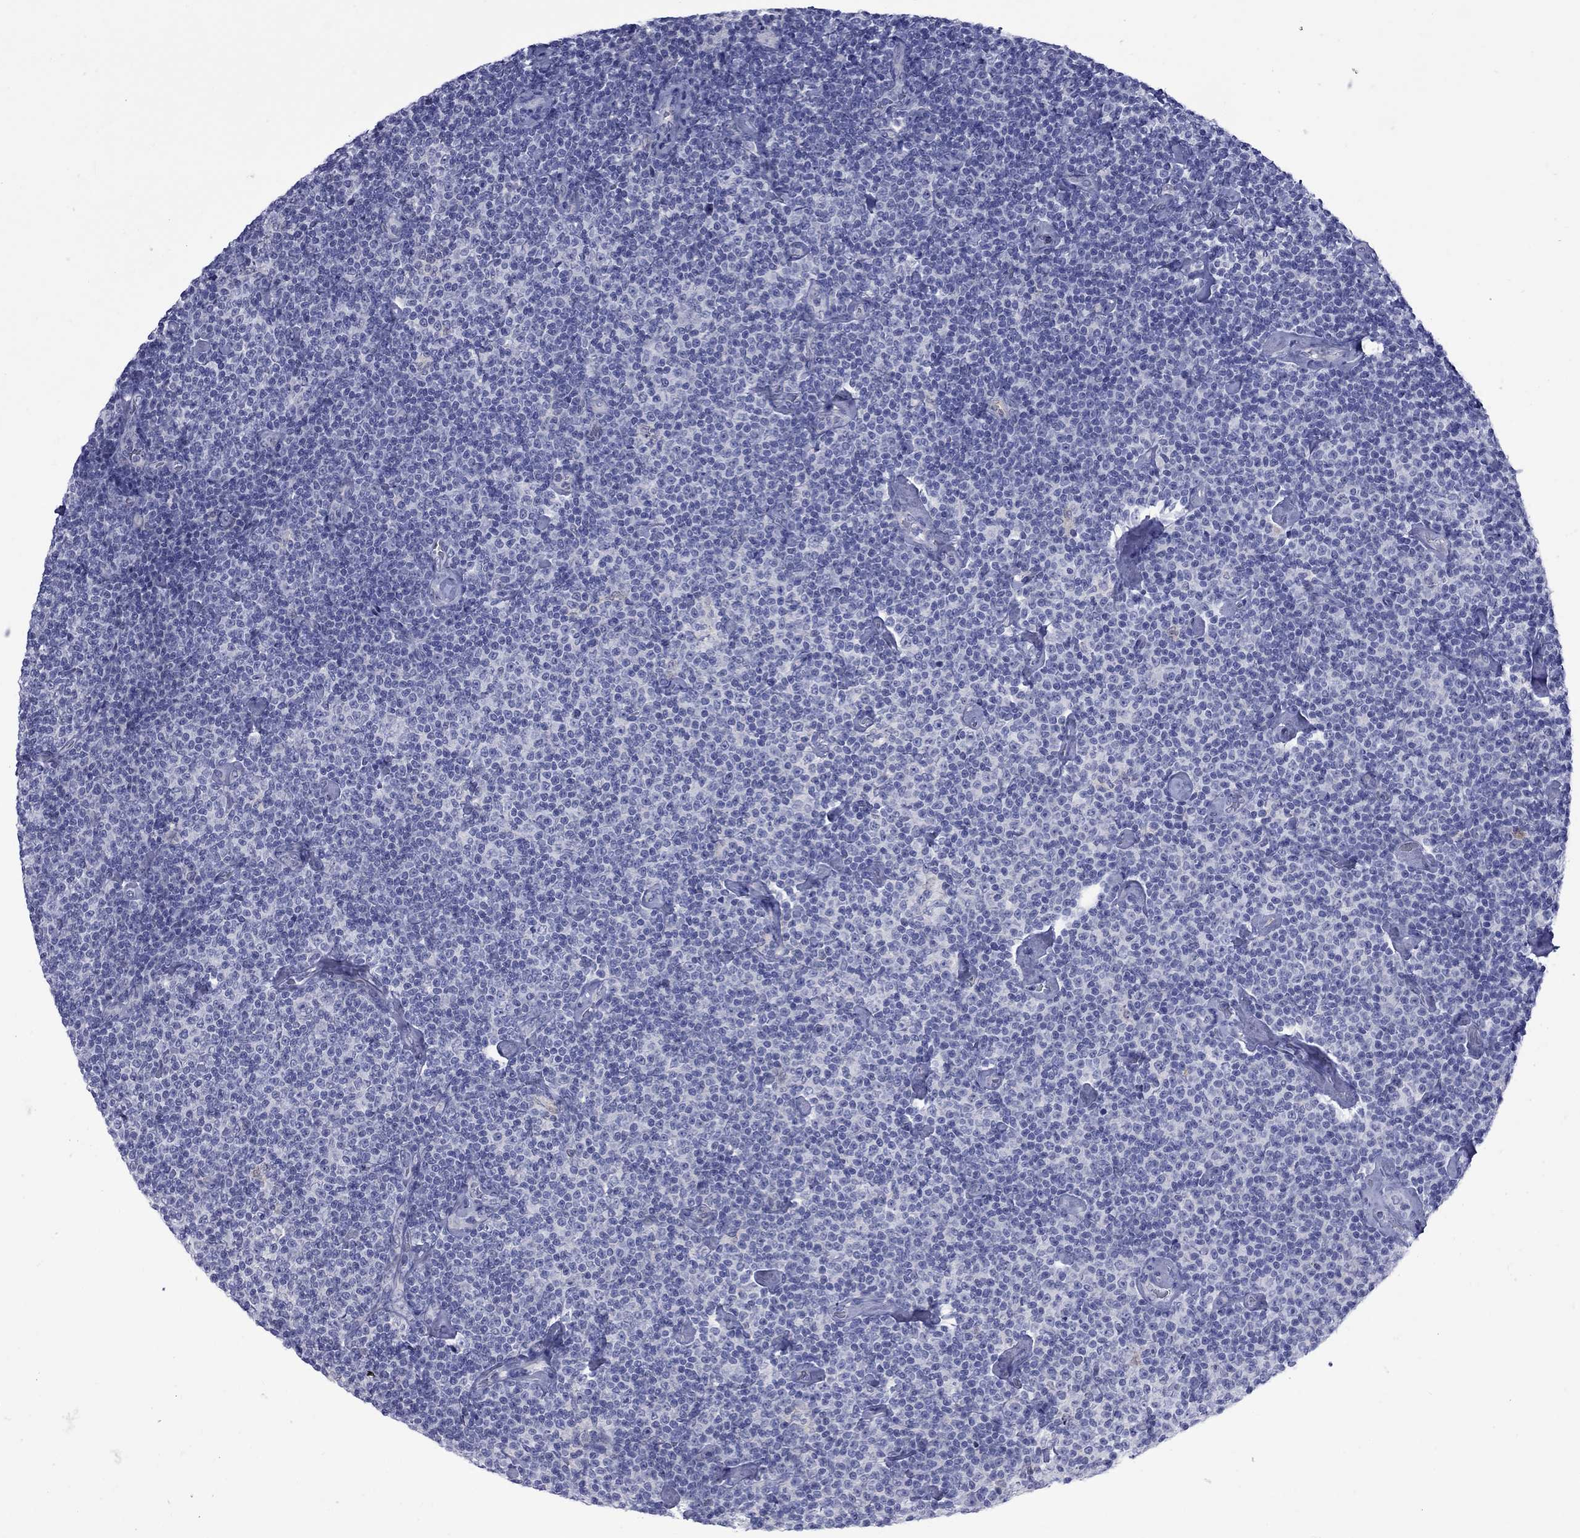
{"staining": {"intensity": "negative", "quantity": "none", "location": "none"}, "tissue": "lymphoma", "cell_type": "Tumor cells", "image_type": "cancer", "snomed": [{"axis": "morphology", "description": "Malignant lymphoma, non-Hodgkin's type, Low grade"}, {"axis": "topography", "description": "Lymph node"}], "caption": "Immunohistochemistry image of neoplastic tissue: low-grade malignant lymphoma, non-Hodgkin's type stained with DAB reveals no significant protein expression in tumor cells.", "gene": "CTNNBIP1", "patient": {"sex": "male", "age": 81}}